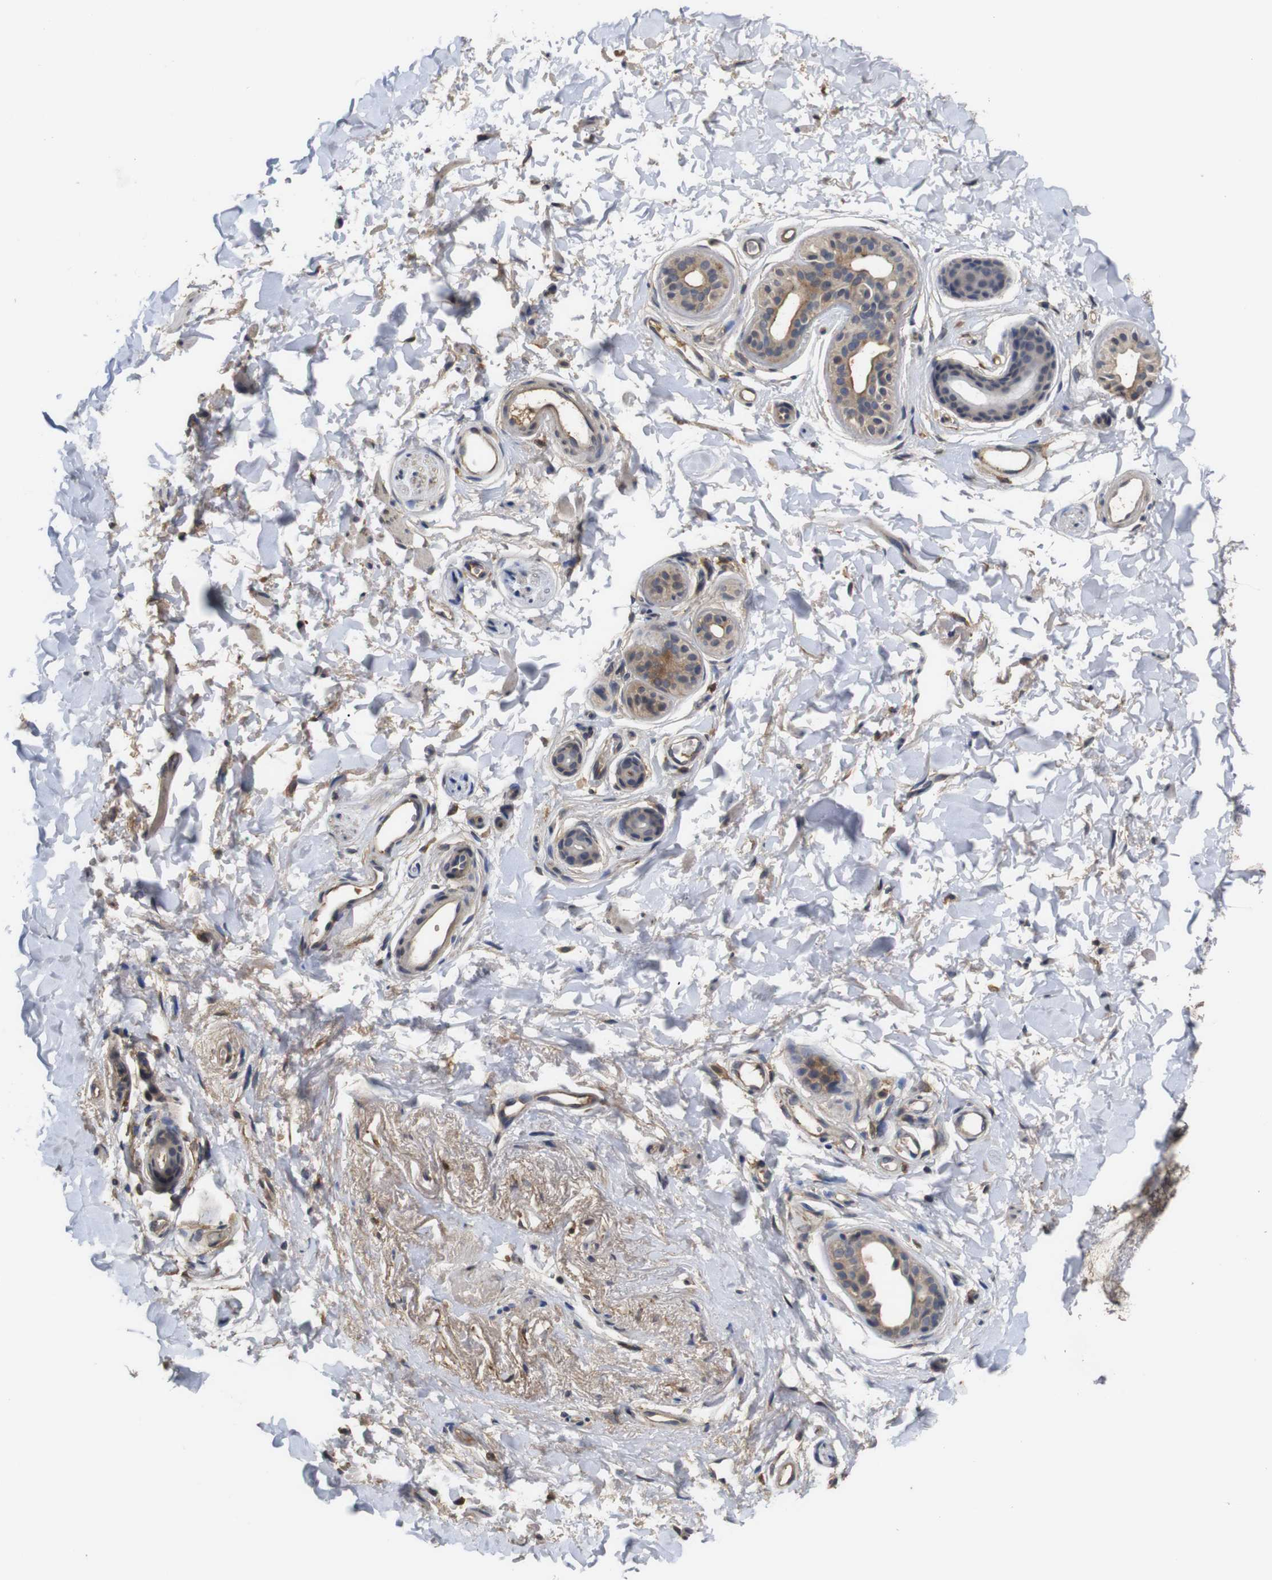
{"staining": {"intensity": "moderate", "quantity": "<25%", "location": "cytoplasmic/membranous"}, "tissue": "skin", "cell_type": "Epidermal cells", "image_type": "normal", "snomed": [{"axis": "morphology", "description": "Normal tissue, NOS"}, {"axis": "morphology", "description": "Inflammation, NOS"}, {"axis": "topography", "description": "Vulva"}], "caption": "Immunohistochemical staining of normal human skin demonstrates moderate cytoplasmic/membranous protein expression in approximately <25% of epidermal cells. The protein is stained brown, and the nuclei are stained in blue (DAB (3,3'-diaminobenzidine) IHC with brightfield microscopy, high magnification).", "gene": "ARHGAP24", "patient": {"sex": "female", "age": 84}}